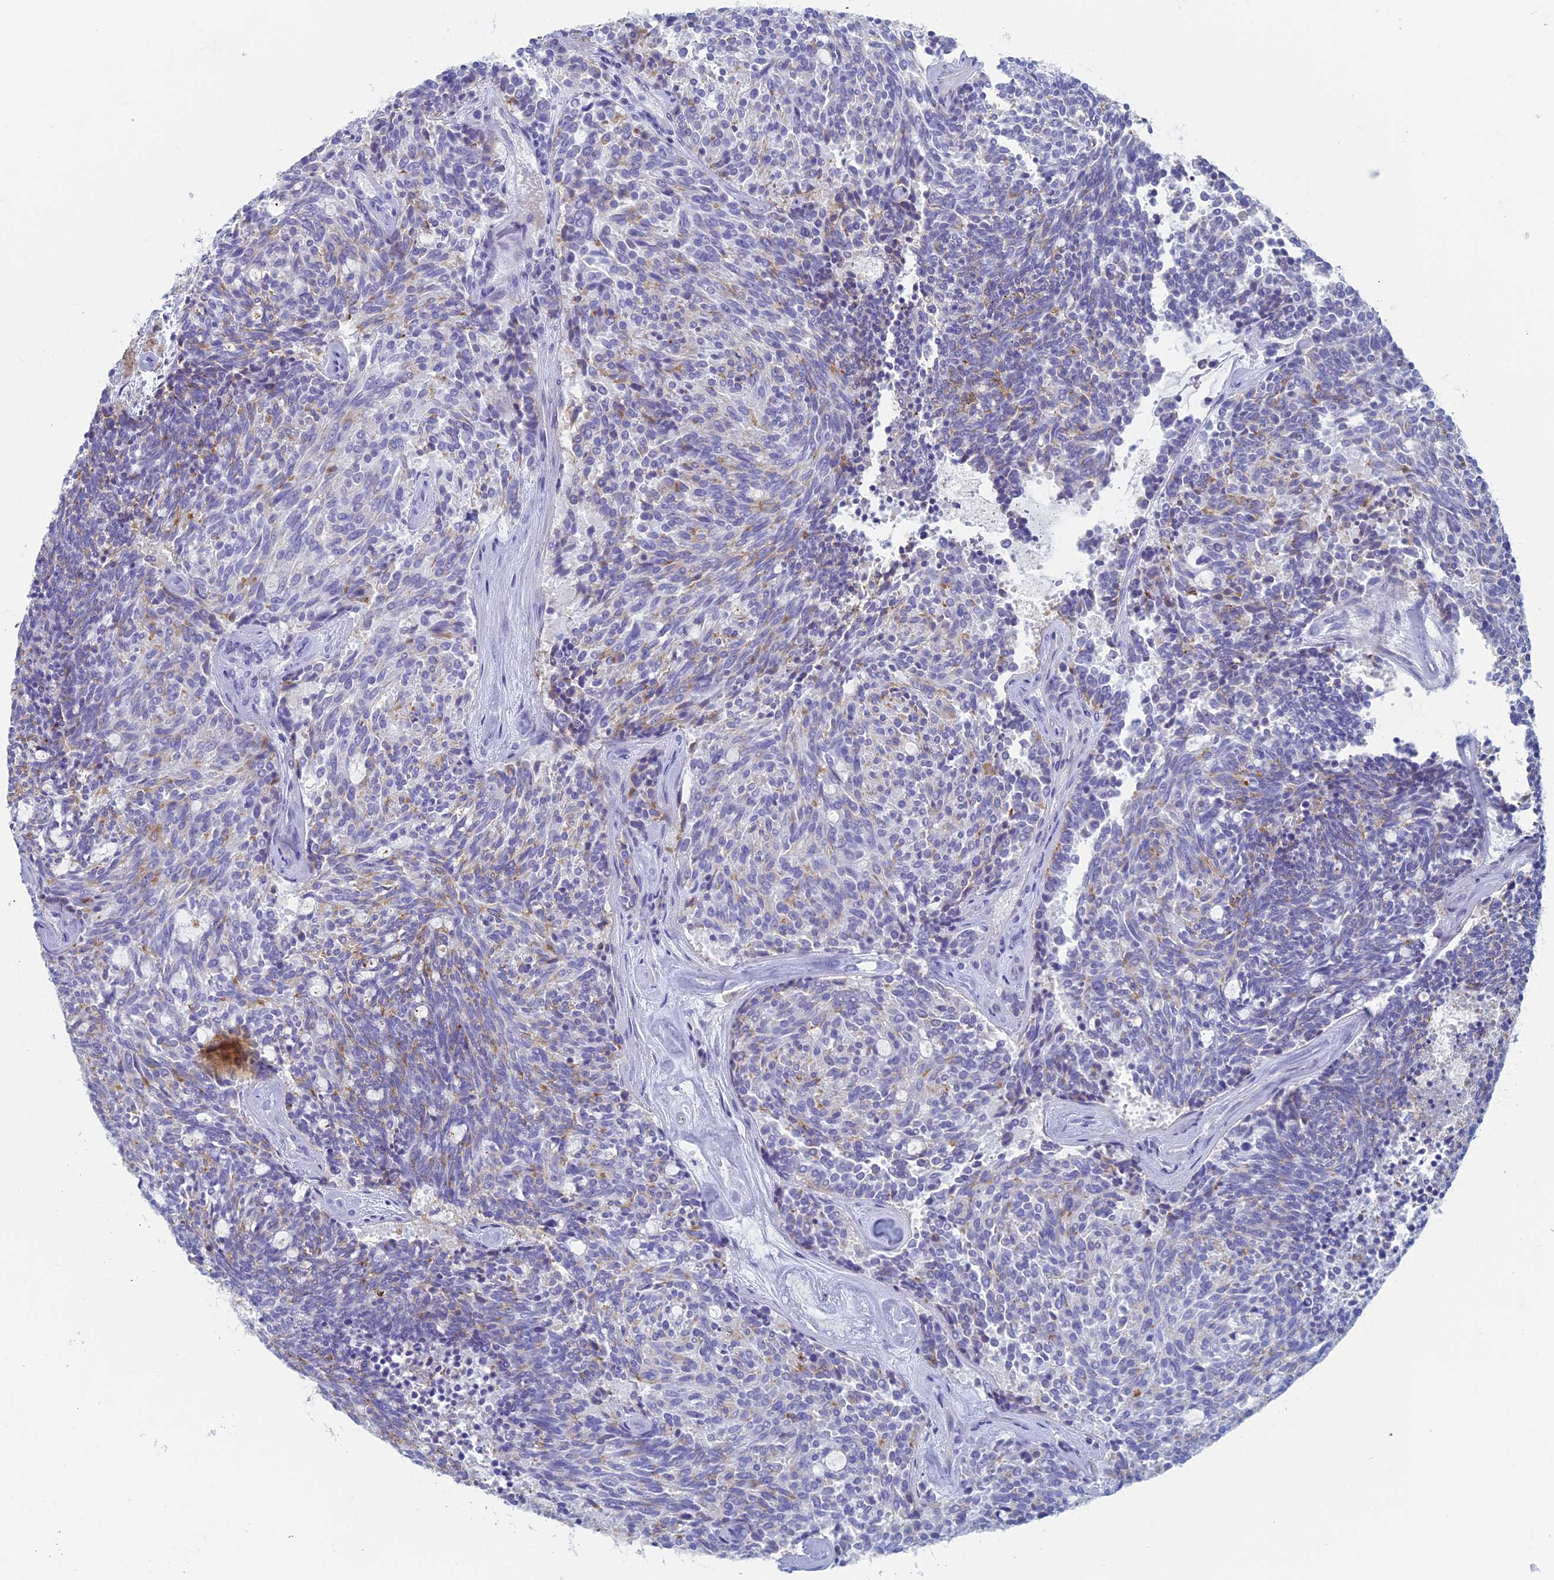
{"staining": {"intensity": "weak", "quantity": "<25%", "location": "cytoplasmic/membranous"}, "tissue": "carcinoid", "cell_type": "Tumor cells", "image_type": "cancer", "snomed": [{"axis": "morphology", "description": "Carcinoid, malignant, NOS"}, {"axis": "topography", "description": "Pancreas"}], "caption": "High magnification brightfield microscopy of carcinoid stained with DAB (3,3'-diaminobenzidine) (brown) and counterstained with hematoxylin (blue): tumor cells show no significant staining. Nuclei are stained in blue.", "gene": "ALMS1", "patient": {"sex": "female", "age": 54}}